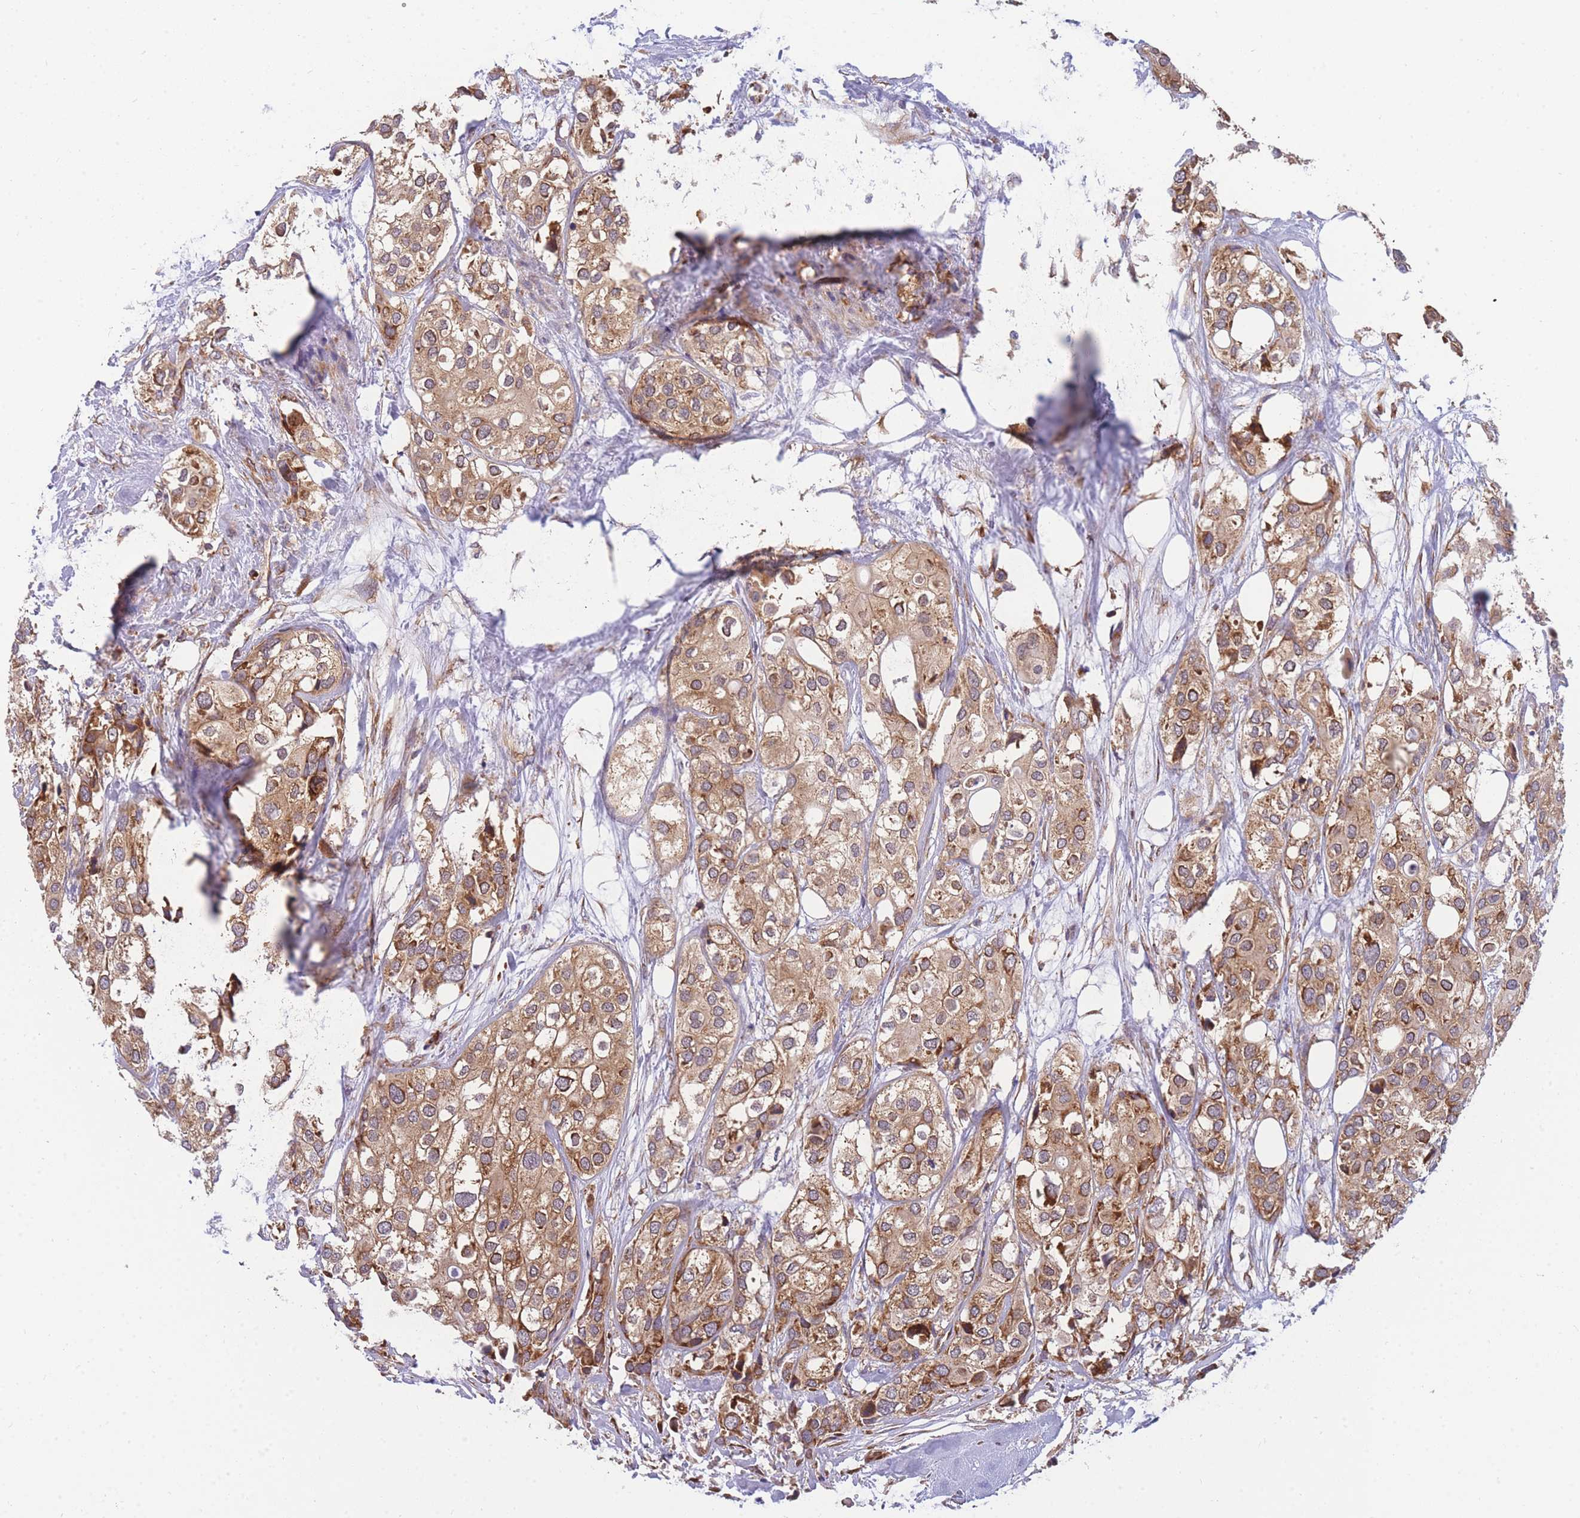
{"staining": {"intensity": "moderate", "quantity": ">75%", "location": "cytoplasmic/membranous"}, "tissue": "urothelial cancer", "cell_type": "Tumor cells", "image_type": "cancer", "snomed": [{"axis": "morphology", "description": "Urothelial carcinoma, High grade"}, {"axis": "topography", "description": "Urinary bladder"}], "caption": "Human urothelial cancer stained with a protein marker shows moderate staining in tumor cells.", "gene": "MRPL23", "patient": {"sex": "male", "age": 64}}